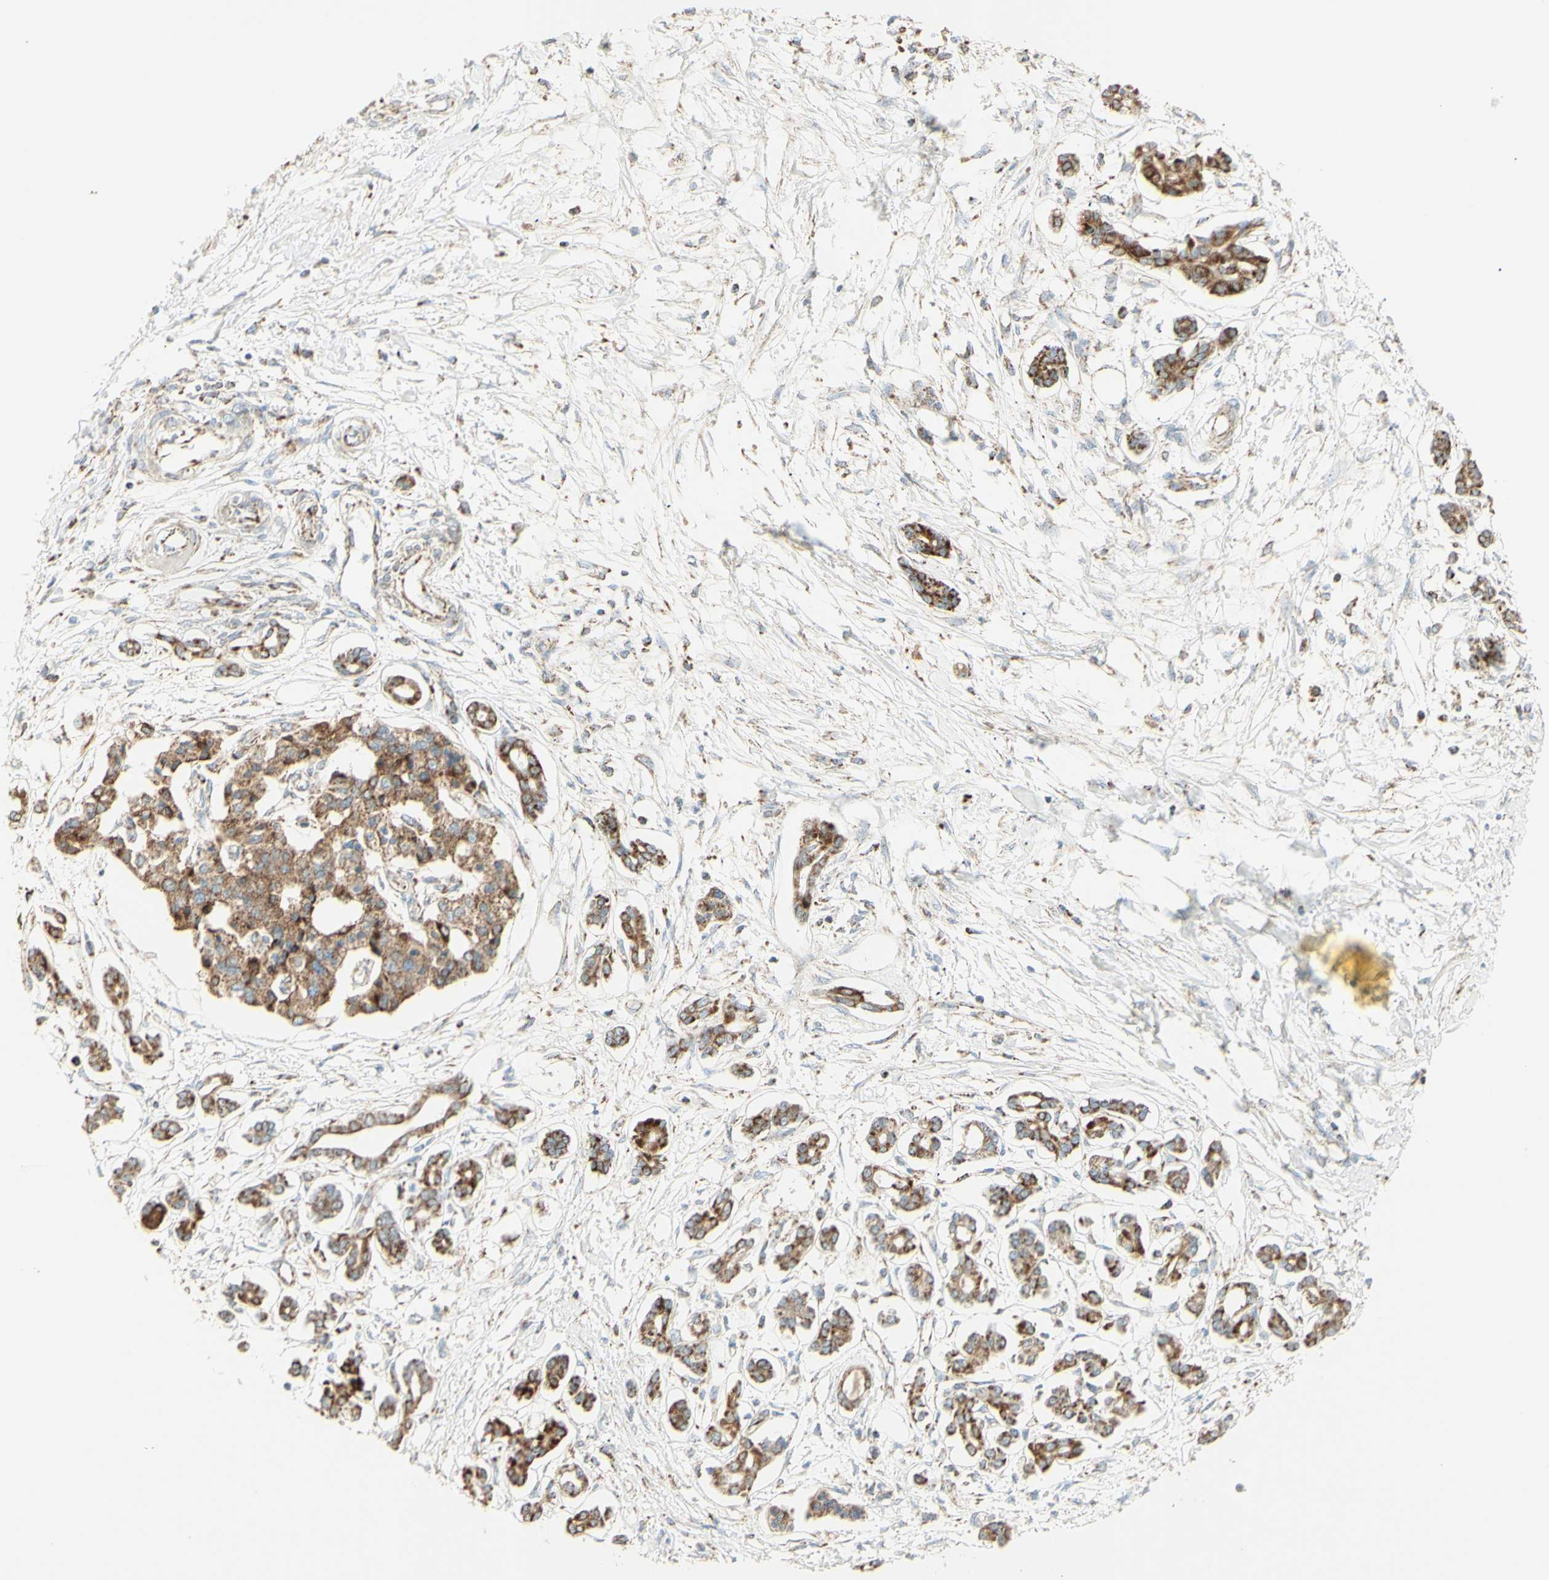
{"staining": {"intensity": "moderate", "quantity": ">75%", "location": "cytoplasmic/membranous"}, "tissue": "pancreatic cancer", "cell_type": "Tumor cells", "image_type": "cancer", "snomed": [{"axis": "morphology", "description": "Adenocarcinoma, NOS"}, {"axis": "topography", "description": "Pancreas"}], "caption": "Immunohistochemistry of human pancreatic cancer reveals medium levels of moderate cytoplasmic/membranous positivity in approximately >75% of tumor cells.", "gene": "LETM1", "patient": {"sex": "male", "age": 56}}